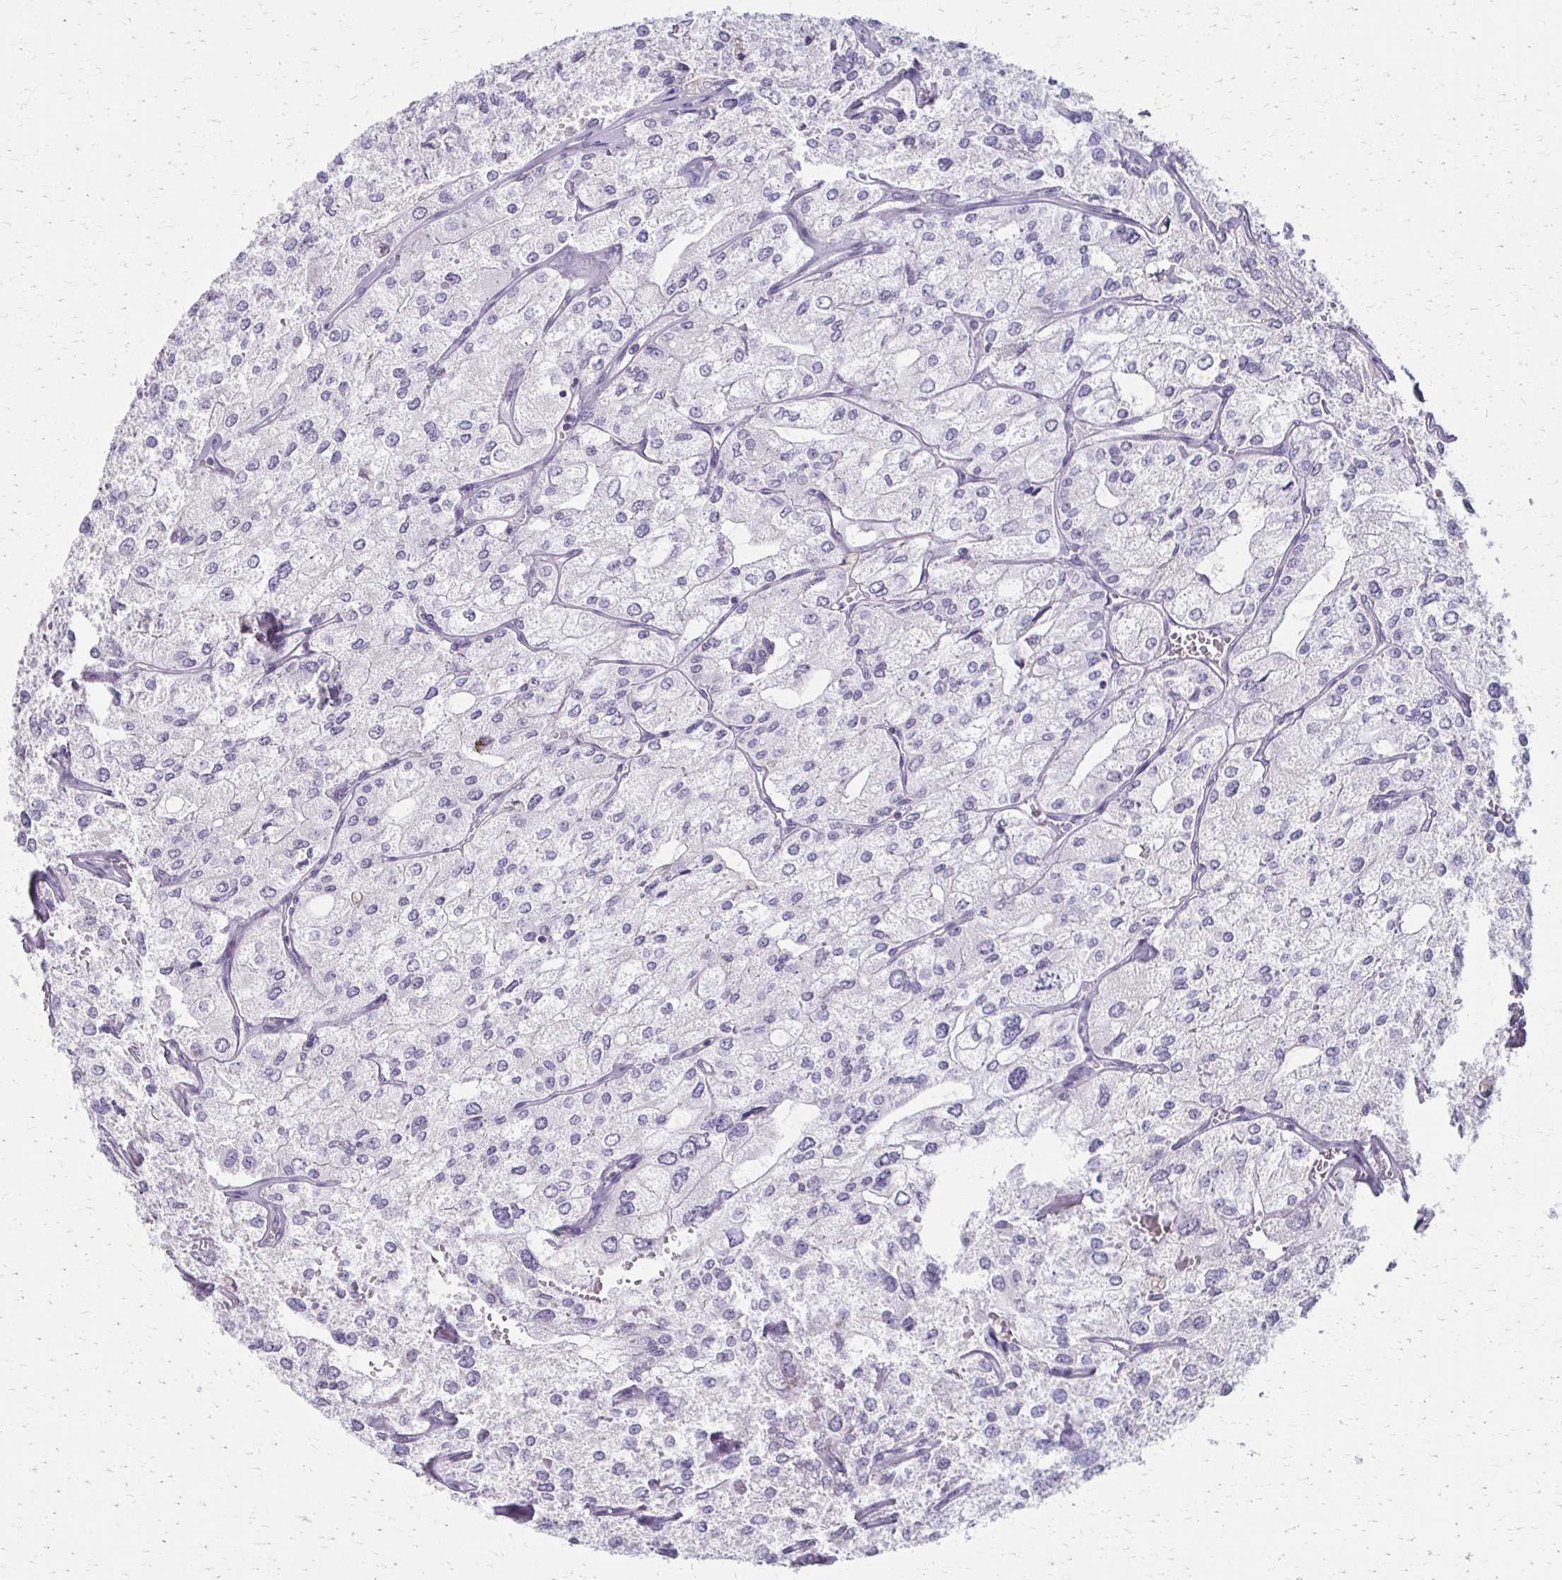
{"staining": {"intensity": "negative", "quantity": "none", "location": "none"}, "tissue": "renal cancer", "cell_type": "Tumor cells", "image_type": "cancer", "snomed": [{"axis": "morphology", "description": "Adenocarcinoma, NOS"}, {"axis": "topography", "description": "Kidney"}], "caption": "IHC image of neoplastic tissue: human renal cancer (adenocarcinoma) stained with DAB demonstrates no significant protein positivity in tumor cells.", "gene": "FOXO4", "patient": {"sex": "female", "age": 70}}